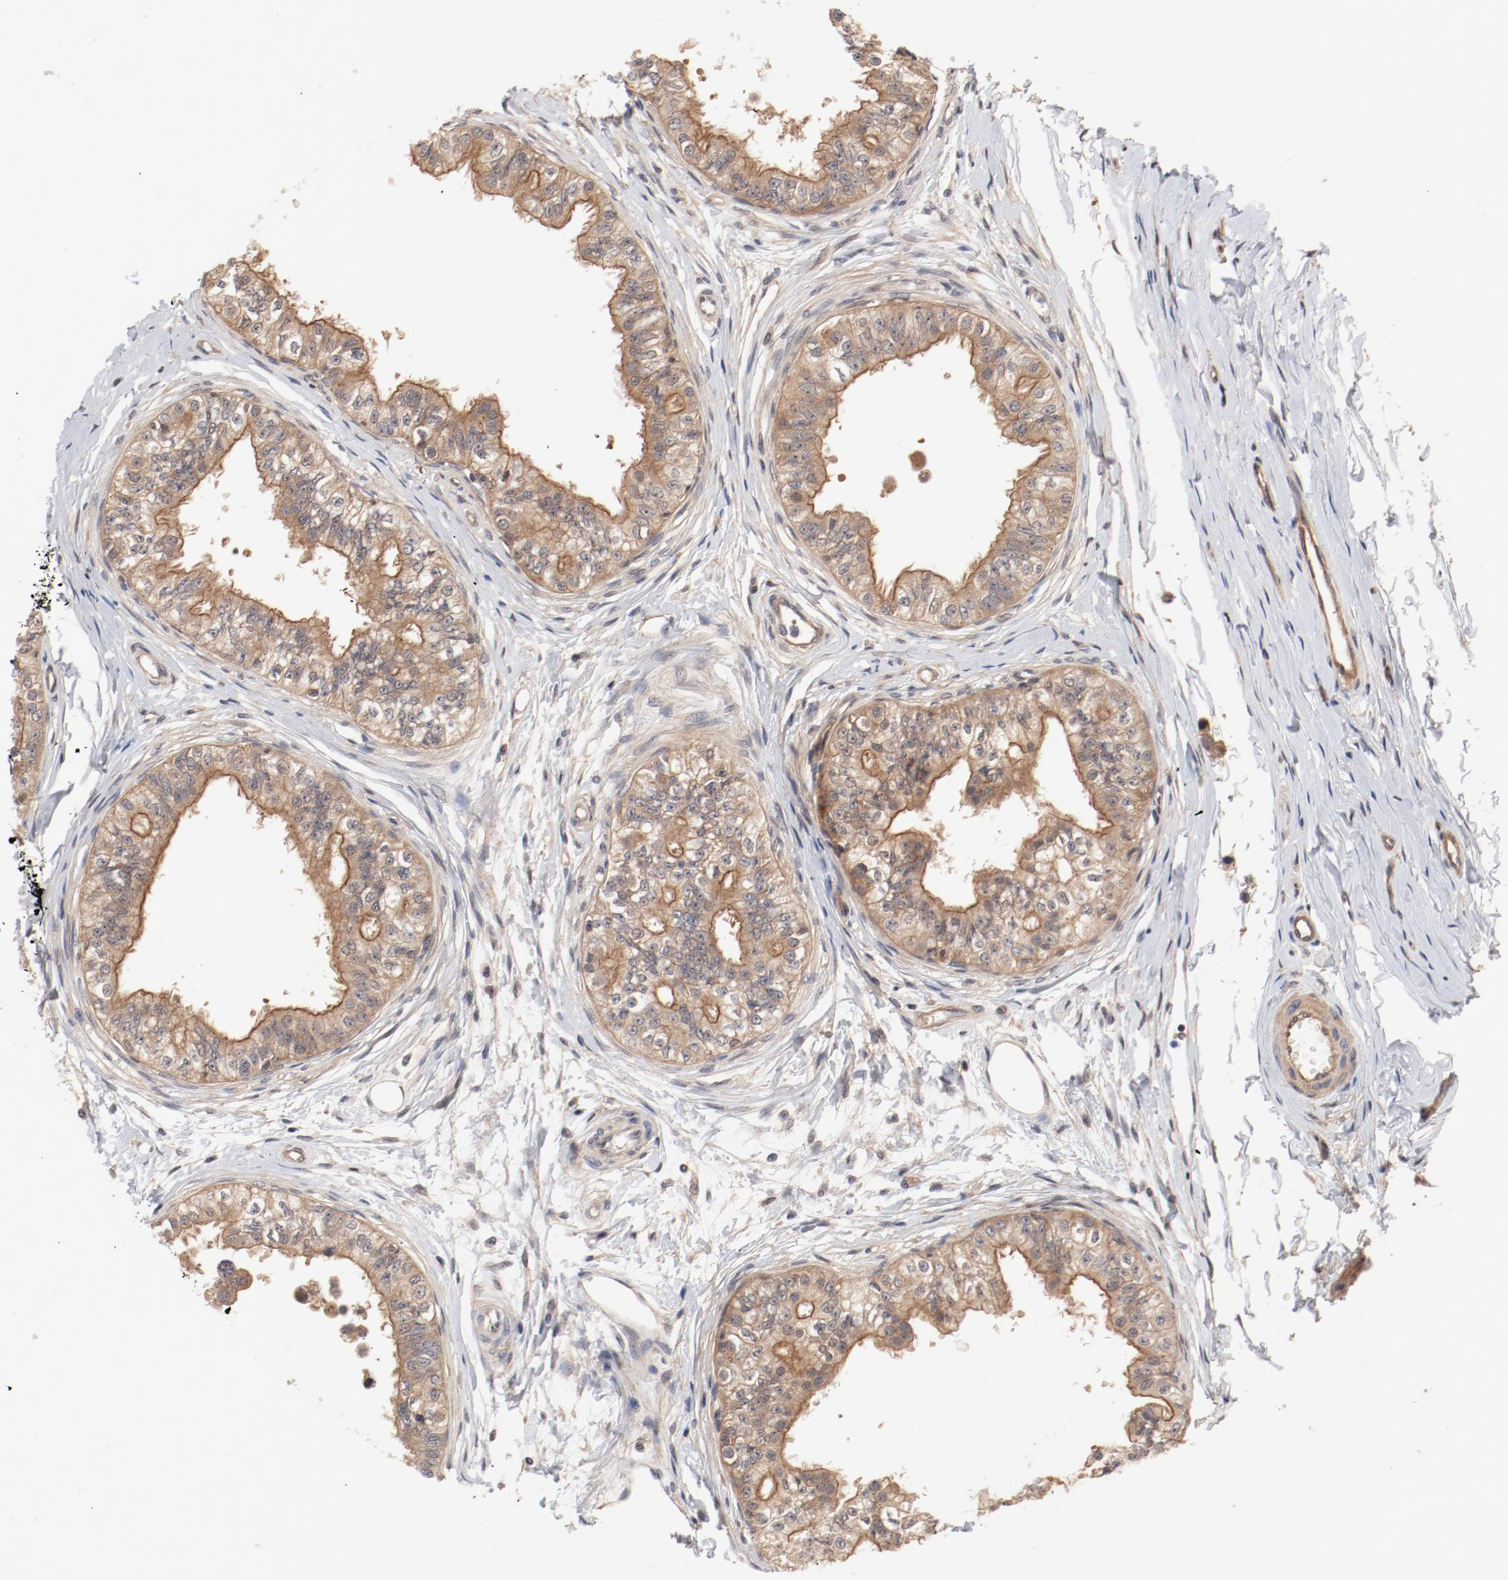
{"staining": {"intensity": "weak", "quantity": ">75%", "location": "cytoplasmic/membranous"}, "tissue": "epididymis", "cell_type": "Glandular cells", "image_type": "normal", "snomed": [{"axis": "morphology", "description": "Normal tissue, NOS"}, {"axis": "morphology", "description": "Adenocarcinoma, metastatic, NOS"}, {"axis": "topography", "description": "Testis"}, {"axis": "topography", "description": "Epididymis"}], "caption": "Glandular cells demonstrate low levels of weak cytoplasmic/membranous positivity in about >75% of cells in benign epididymis.", "gene": "PITPNM2", "patient": {"sex": "male", "age": 26}}